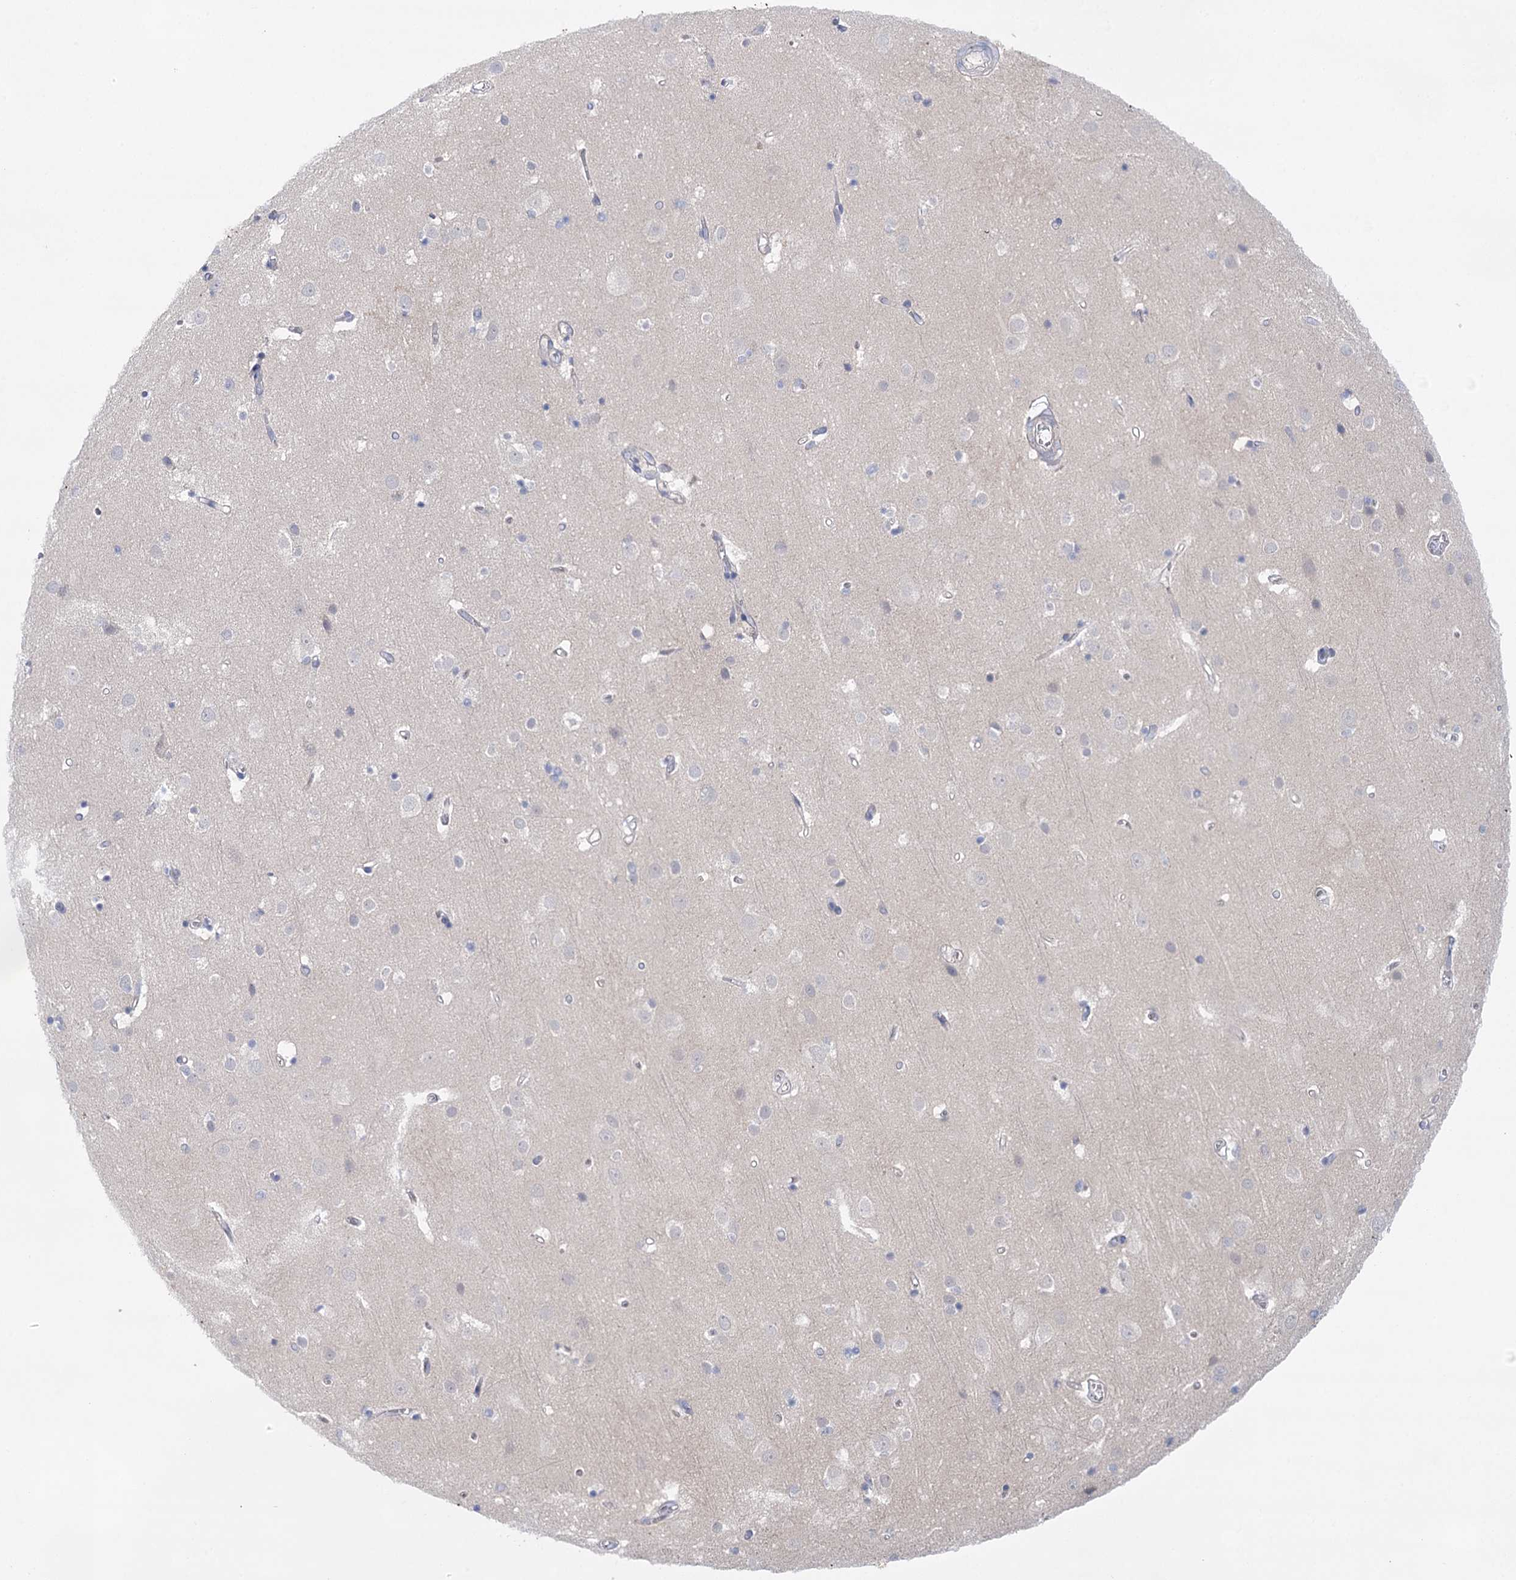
{"staining": {"intensity": "negative", "quantity": "none", "location": "none"}, "tissue": "cerebral cortex", "cell_type": "Endothelial cells", "image_type": "normal", "snomed": [{"axis": "morphology", "description": "Normal tissue, NOS"}, {"axis": "topography", "description": "Cerebral cortex"}], "caption": "Endothelial cells show no significant protein positivity in normal cerebral cortex. The staining is performed using DAB brown chromogen with nuclei counter-stained in using hematoxylin.", "gene": "LALBA", "patient": {"sex": "male", "age": 54}}